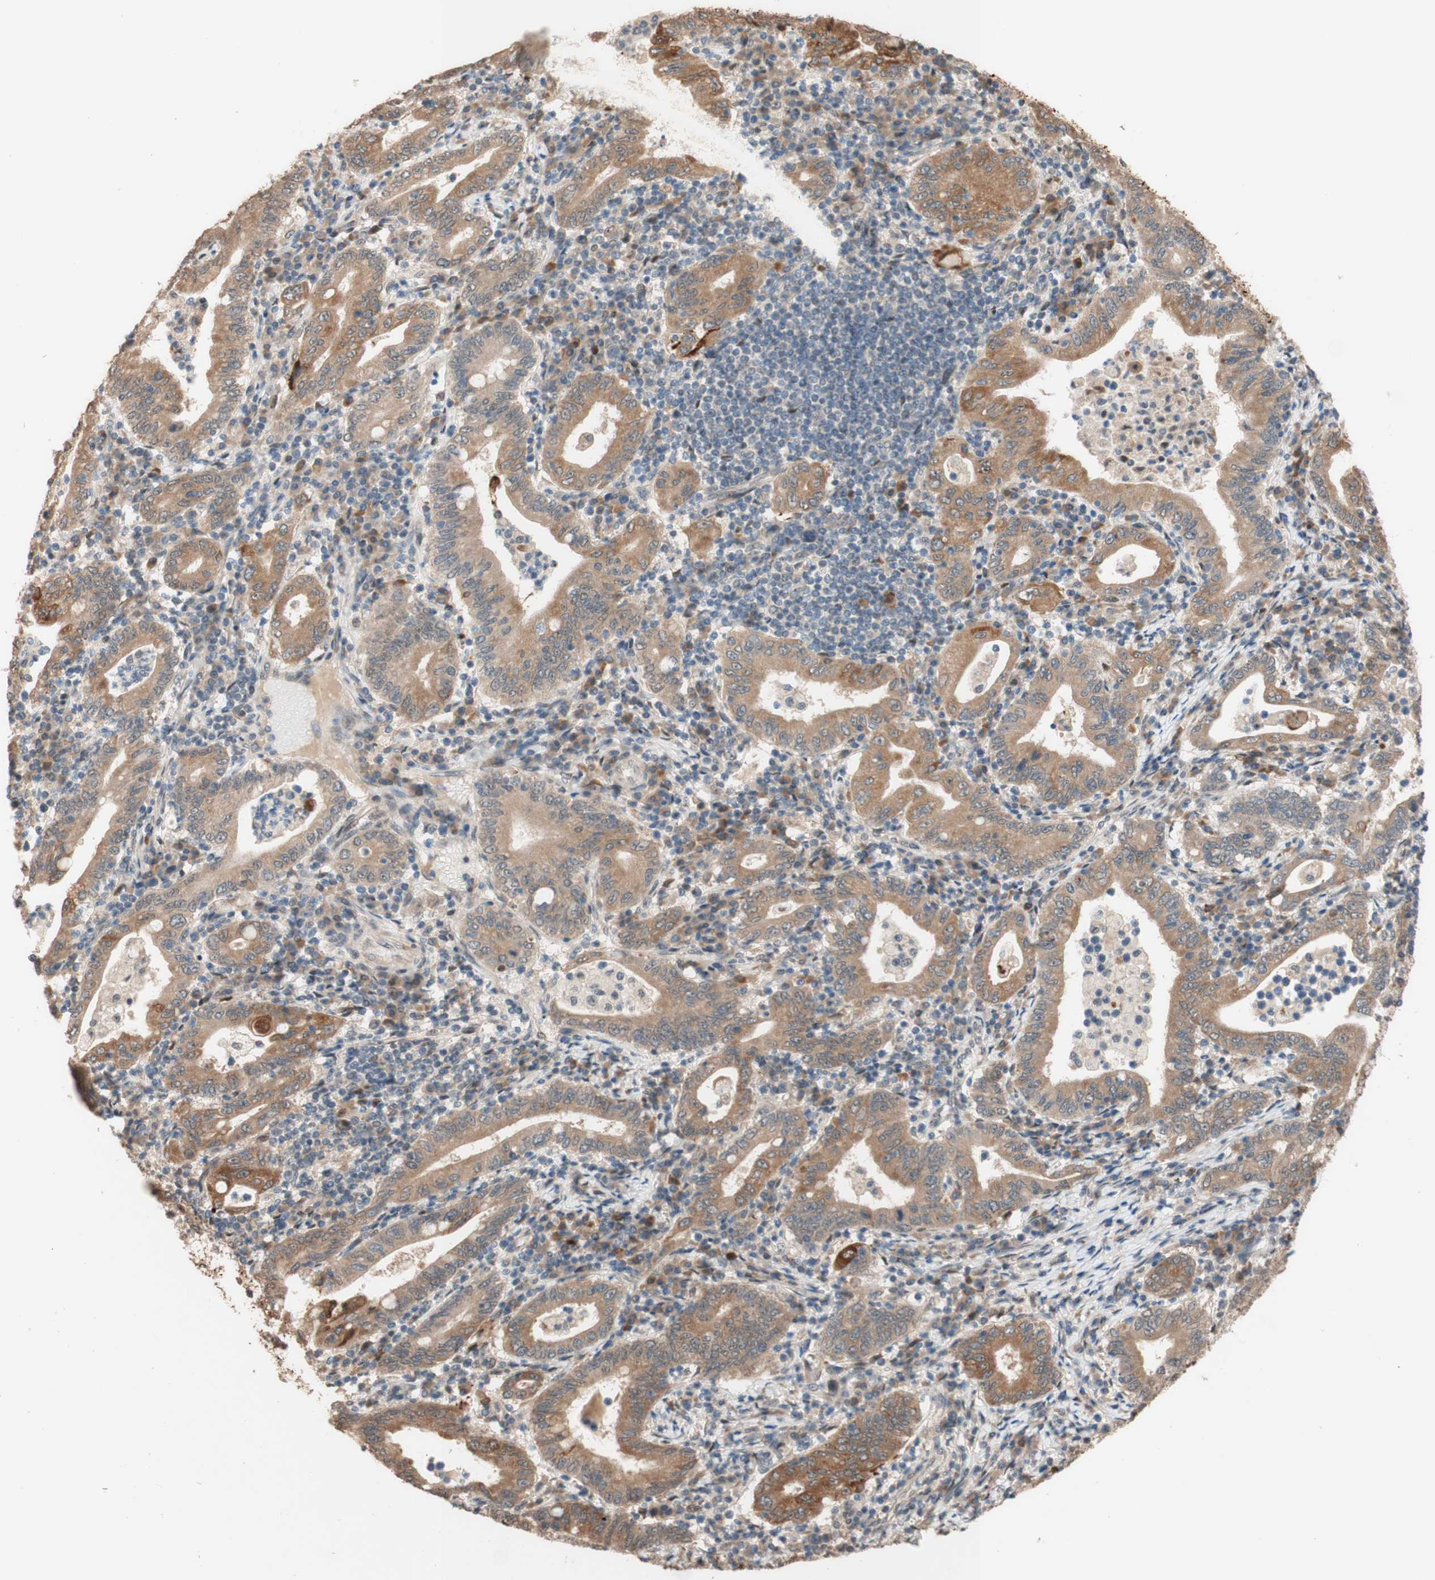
{"staining": {"intensity": "moderate", "quantity": ">75%", "location": "cytoplasmic/membranous"}, "tissue": "stomach cancer", "cell_type": "Tumor cells", "image_type": "cancer", "snomed": [{"axis": "morphology", "description": "Normal tissue, NOS"}, {"axis": "morphology", "description": "Adenocarcinoma, NOS"}, {"axis": "topography", "description": "Esophagus"}, {"axis": "topography", "description": "Stomach, upper"}, {"axis": "topography", "description": "Peripheral nerve tissue"}], "caption": "DAB immunohistochemical staining of stomach adenocarcinoma demonstrates moderate cytoplasmic/membranous protein staining in approximately >75% of tumor cells.", "gene": "CCNC", "patient": {"sex": "male", "age": 62}}